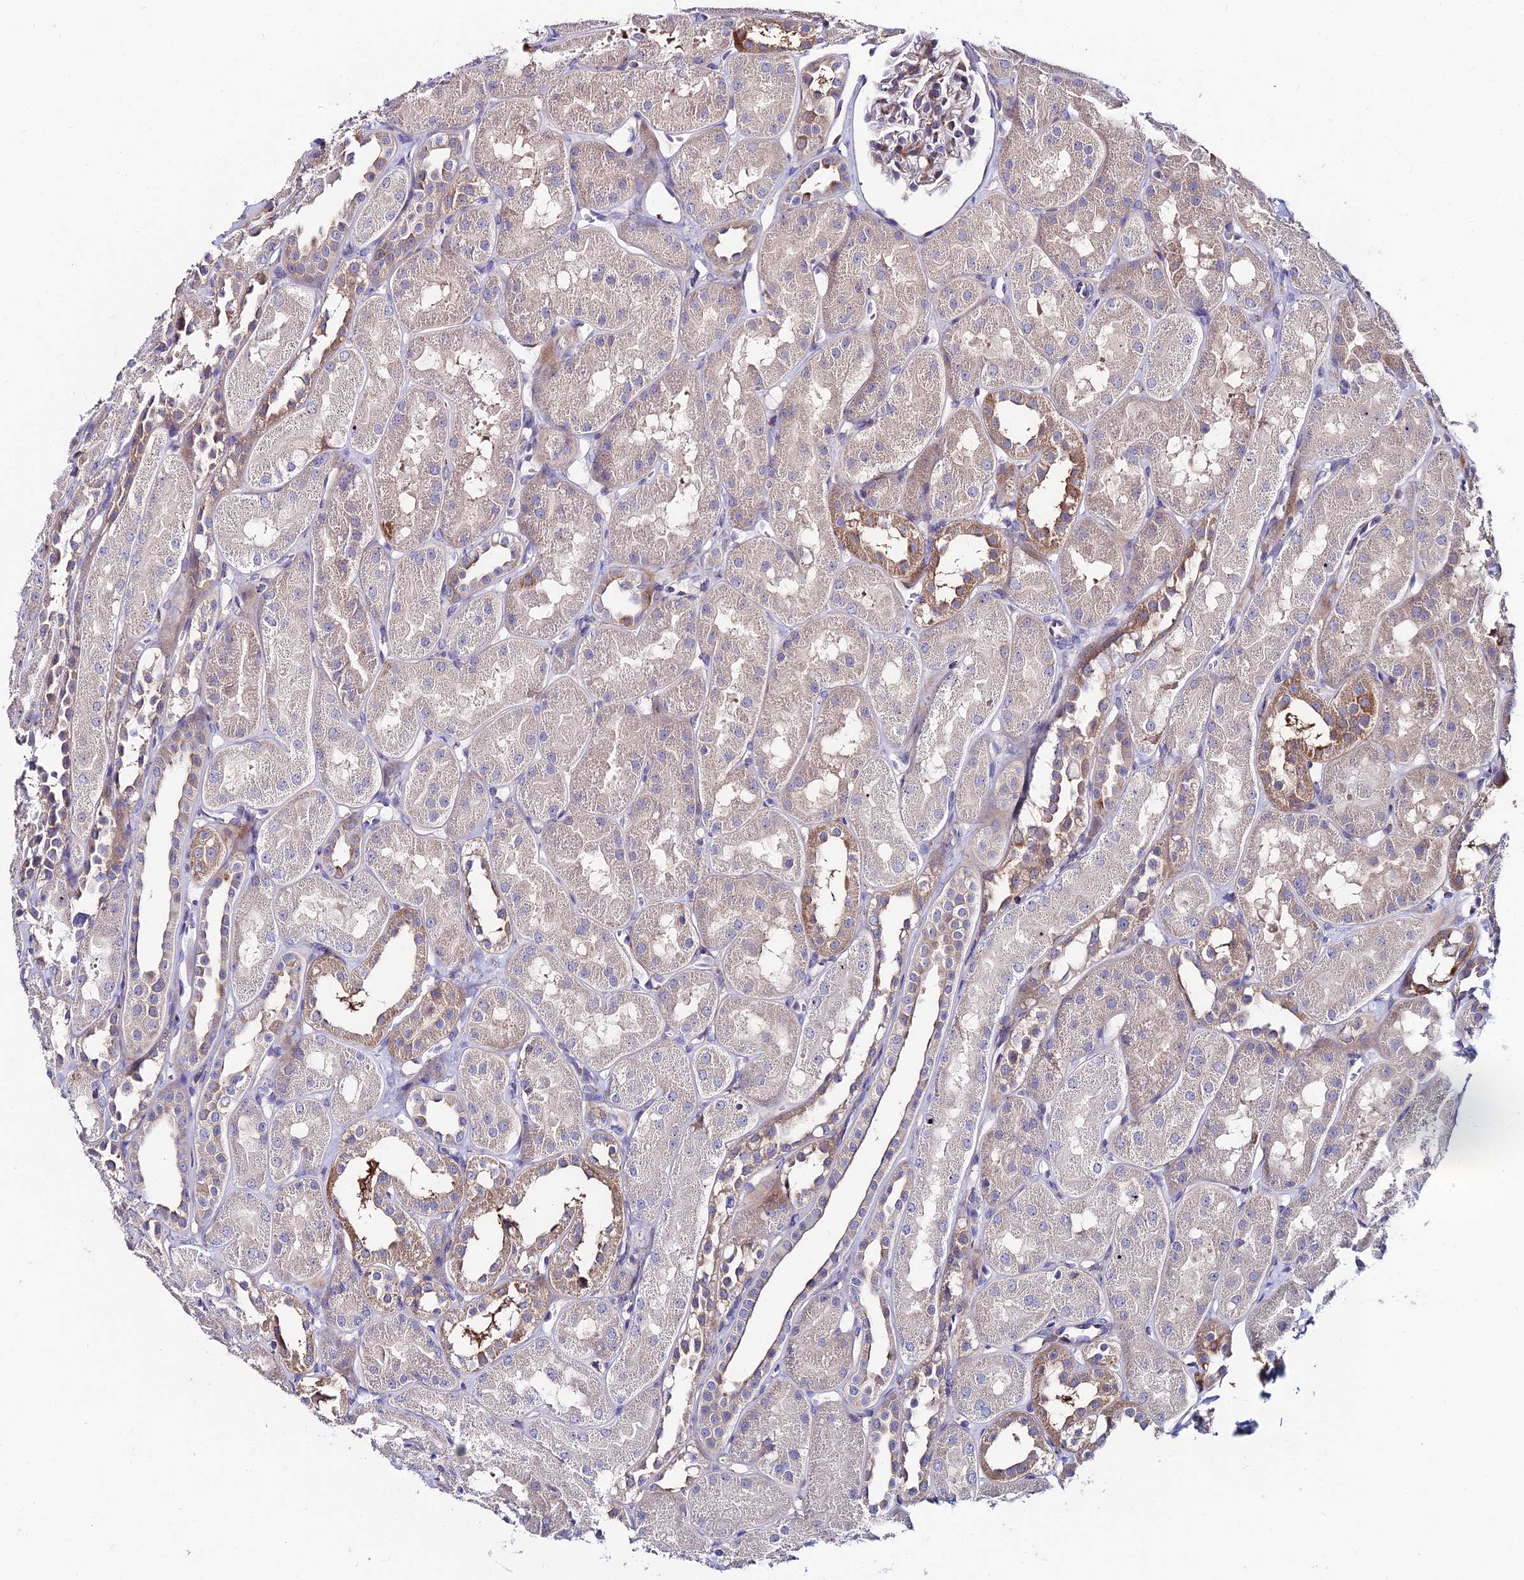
{"staining": {"intensity": "moderate", "quantity": "<25%", "location": "cytoplasmic/membranous"}, "tissue": "kidney", "cell_type": "Cells in glomeruli", "image_type": "normal", "snomed": [{"axis": "morphology", "description": "Normal tissue, NOS"}, {"axis": "topography", "description": "Kidney"}, {"axis": "topography", "description": "Urinary bladder"}], "caption": "A histopathology image of human kidney stained for a protein displays moderate cytoplasmic/membranous brown staining in cells in glomeruli. The protein of interest is shown in brown color, while the nuclei are stained blue.", "gene": "EIF3K", "patient": {"sex": "male", "age": 16}}